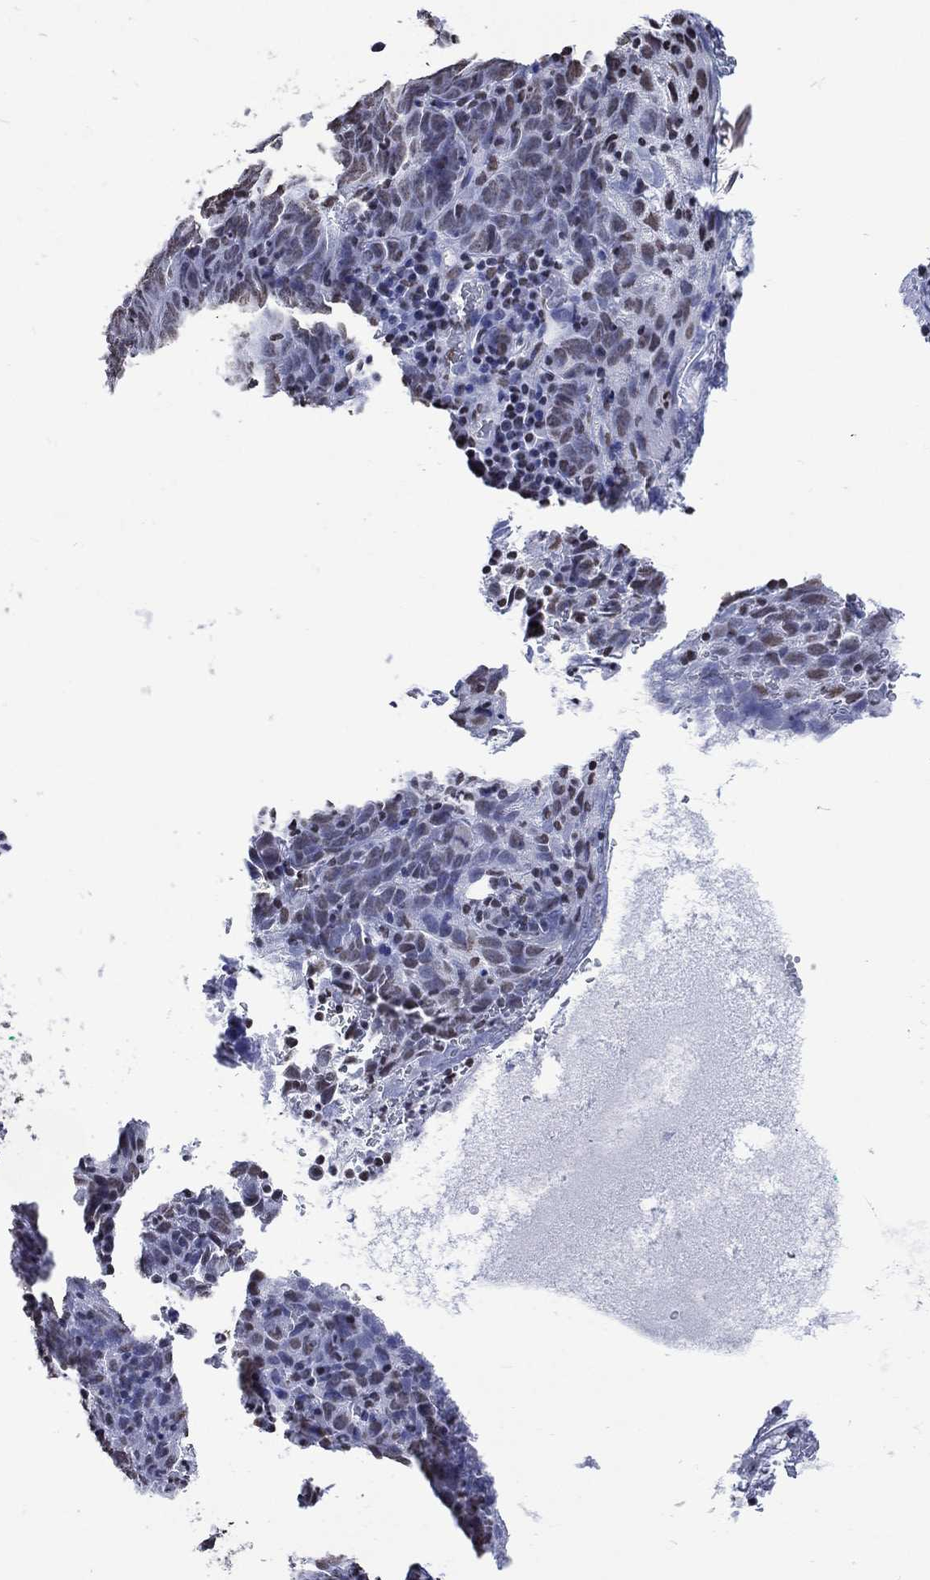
{"staining": {"intensity": "negative", "quantity": "none", "location": "none"}, "tissue": "skin cancer", "cell_type": "Tumor cells", "image_type": "cancer", "snomed": [{"axis": "morphology", "description": "Squamous cell carcinoma, NOS"}, {"axis": "topography", "description": "Skin"}, {"axis": "topography", "description": "Anal"}], "caption": "High power microscopy histopathology image of an immunohistochemistry (IHC) photomicrograph of skin cancer (squamous cell carcinoma), revealing no significant staining in tumor cells.", "gene": "RETREG2", "patient": {"sex": "female", "age": 51}}